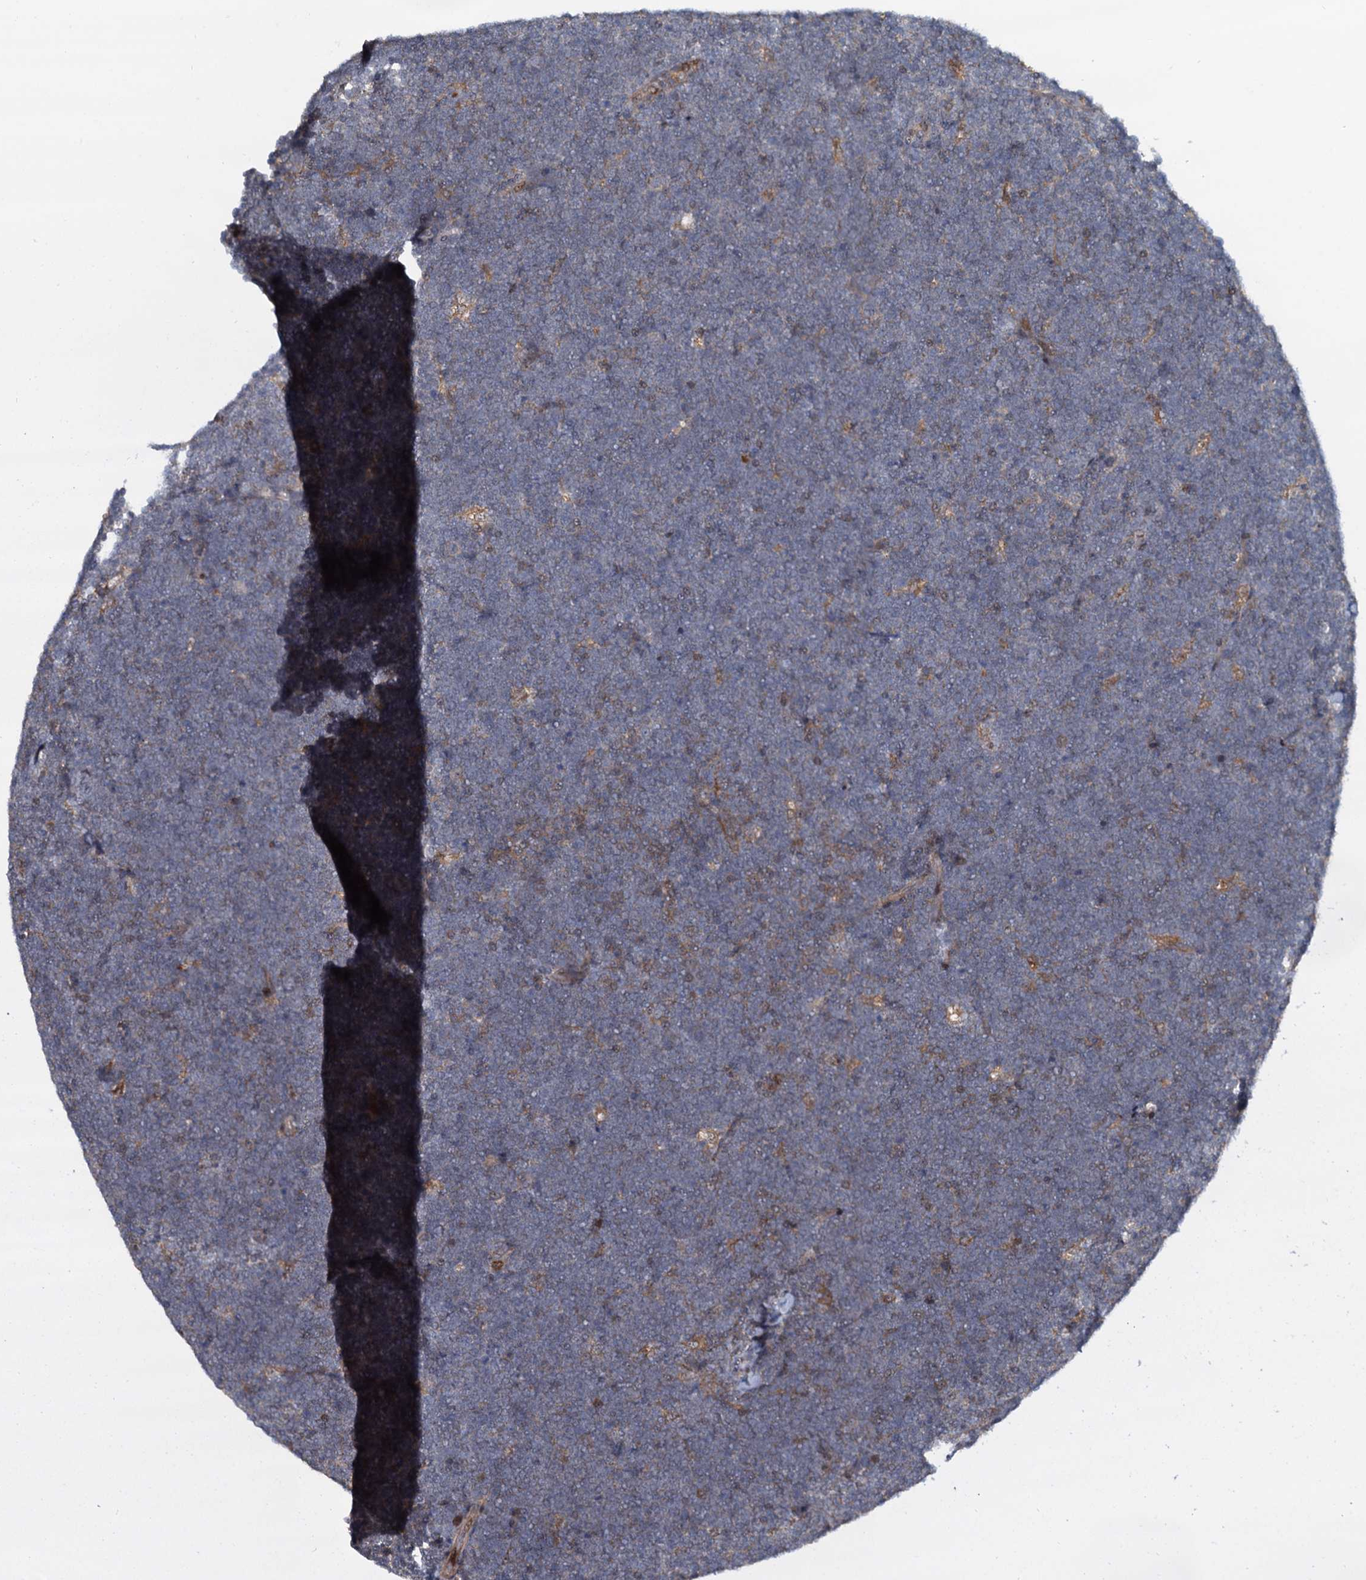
{"staining": {"intensity": "negative", "quantity": "none", "location": "none"}, "tissue": "lymphoma", "cell_type": "Tumor cells", "image_type": "cancer", "snomed": [{"axis": "morphology", "description": "Malignant lymphoma, non-Hodgkin's type, High grade"}, {"axis": "topography", "description": "Lymph node"}], "caption": "Image shows no significant protein staining in tumor cells of high-grade malignant lymphoma, non-Hodgkin's type. (Stains: DAB immunohistochemistry with hematoxylin counter stain, Microscopy: brightfield microscopy at high magnification).", "gene": "TOLLIP", "patient": {"sex": "male", "age": 13}}